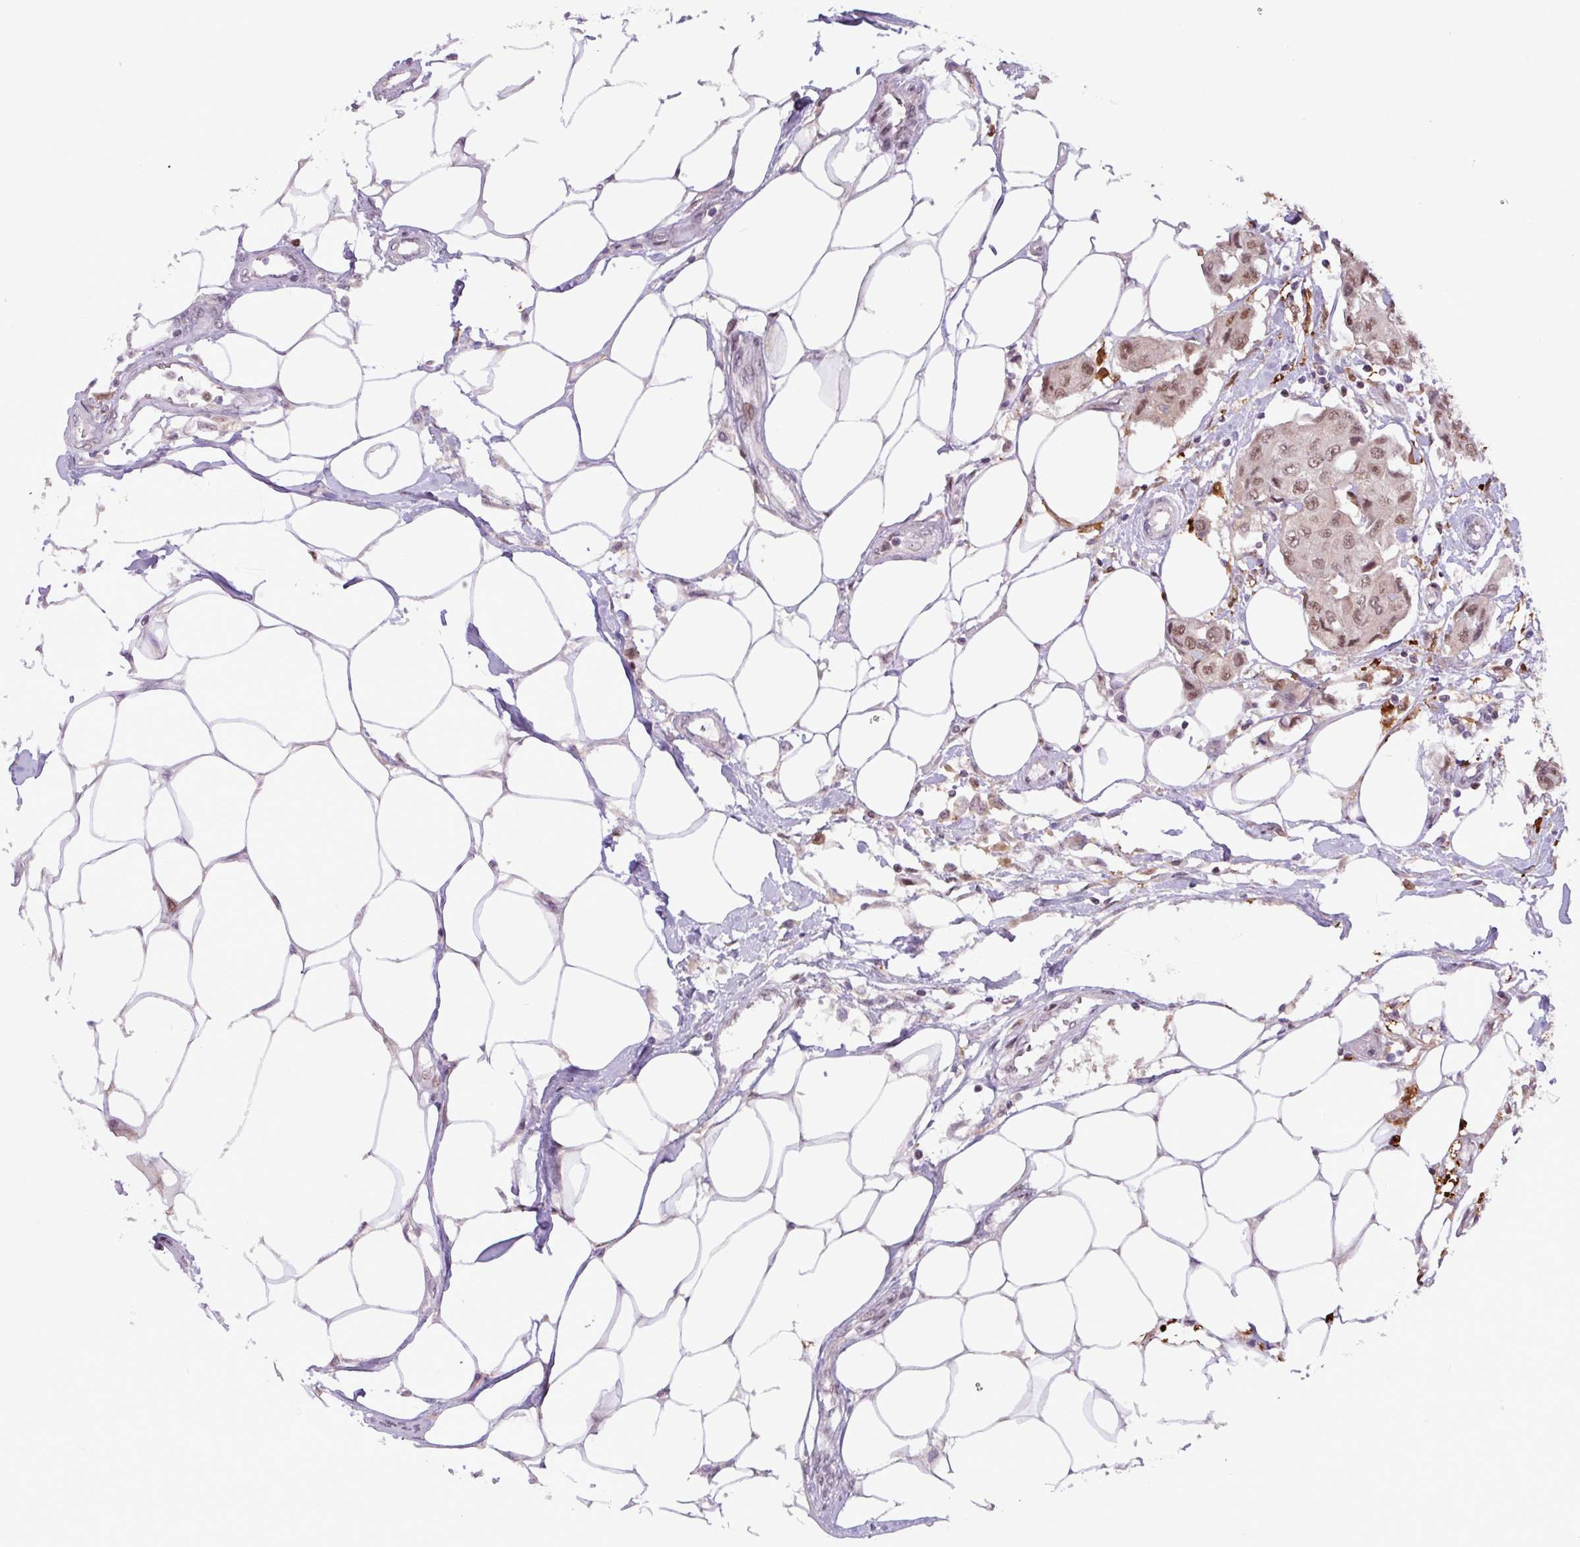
{"staining": {"intensity": "moderate", "quantity": ">75%", "location": "nuclear"}, "tissue": "breast cancer", "cell_type": "Tumor cells", "image_type": "cancer", "snomed": [{"axis": "morphology", "description": "Duct carcinoma"}, {"axis": "topography", "description": "Breast"}, {"axis": "topography", "description": "Lymph node"}], "caption": "Immunohistochemical staining of human breast invasive ductal carcinoma demonstrates medium levels of moderate nuclear expression in approximately >75% of tumor cells. (Brightfield microscopy of DAB IHC at high magnification).", "gene": "BRD3", "patient": {"sex": "female", "age": 80}}